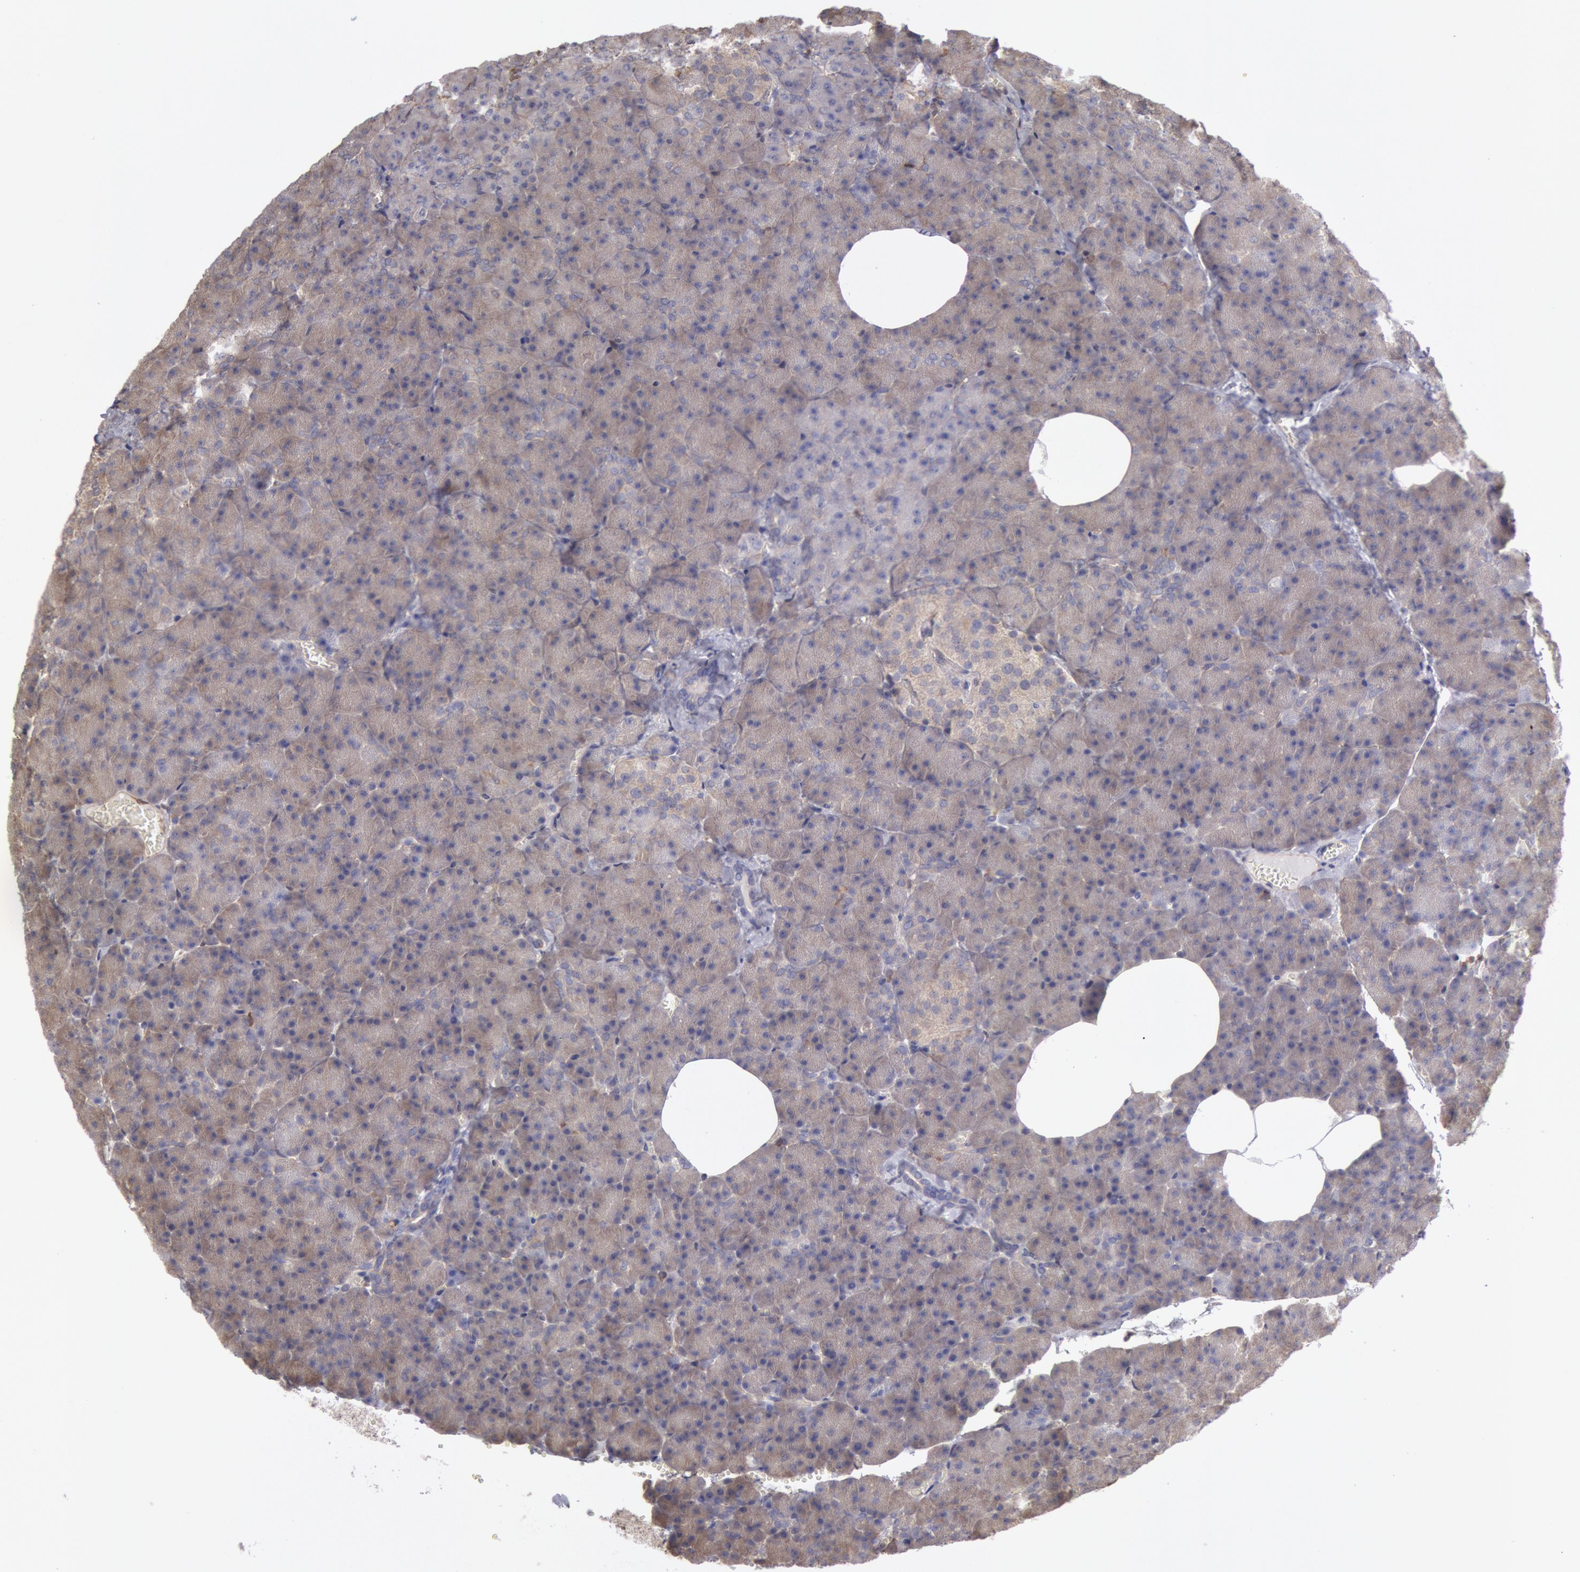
{"staining": {"intensity": "negative", "quantity": "none", "location": "none"}, "tissue": "pancreas", "cell_type": "Exocrine glandular cells", "image_type": "normal", "snomed": [{"axis": "morphology", "description": "Normal tissue, NOS"}, {"axis": "topography", "description": "Pancreas"}], "caption": "This histopathology image is of normal pancreas stained with immunohistochemistry to label a protein in brown with the nuclei are counter-stained blue. There is no positivity in exocrine glandular cells.", "gene": "CCDC50", "patient": {"sex": "female", "age": 35}}